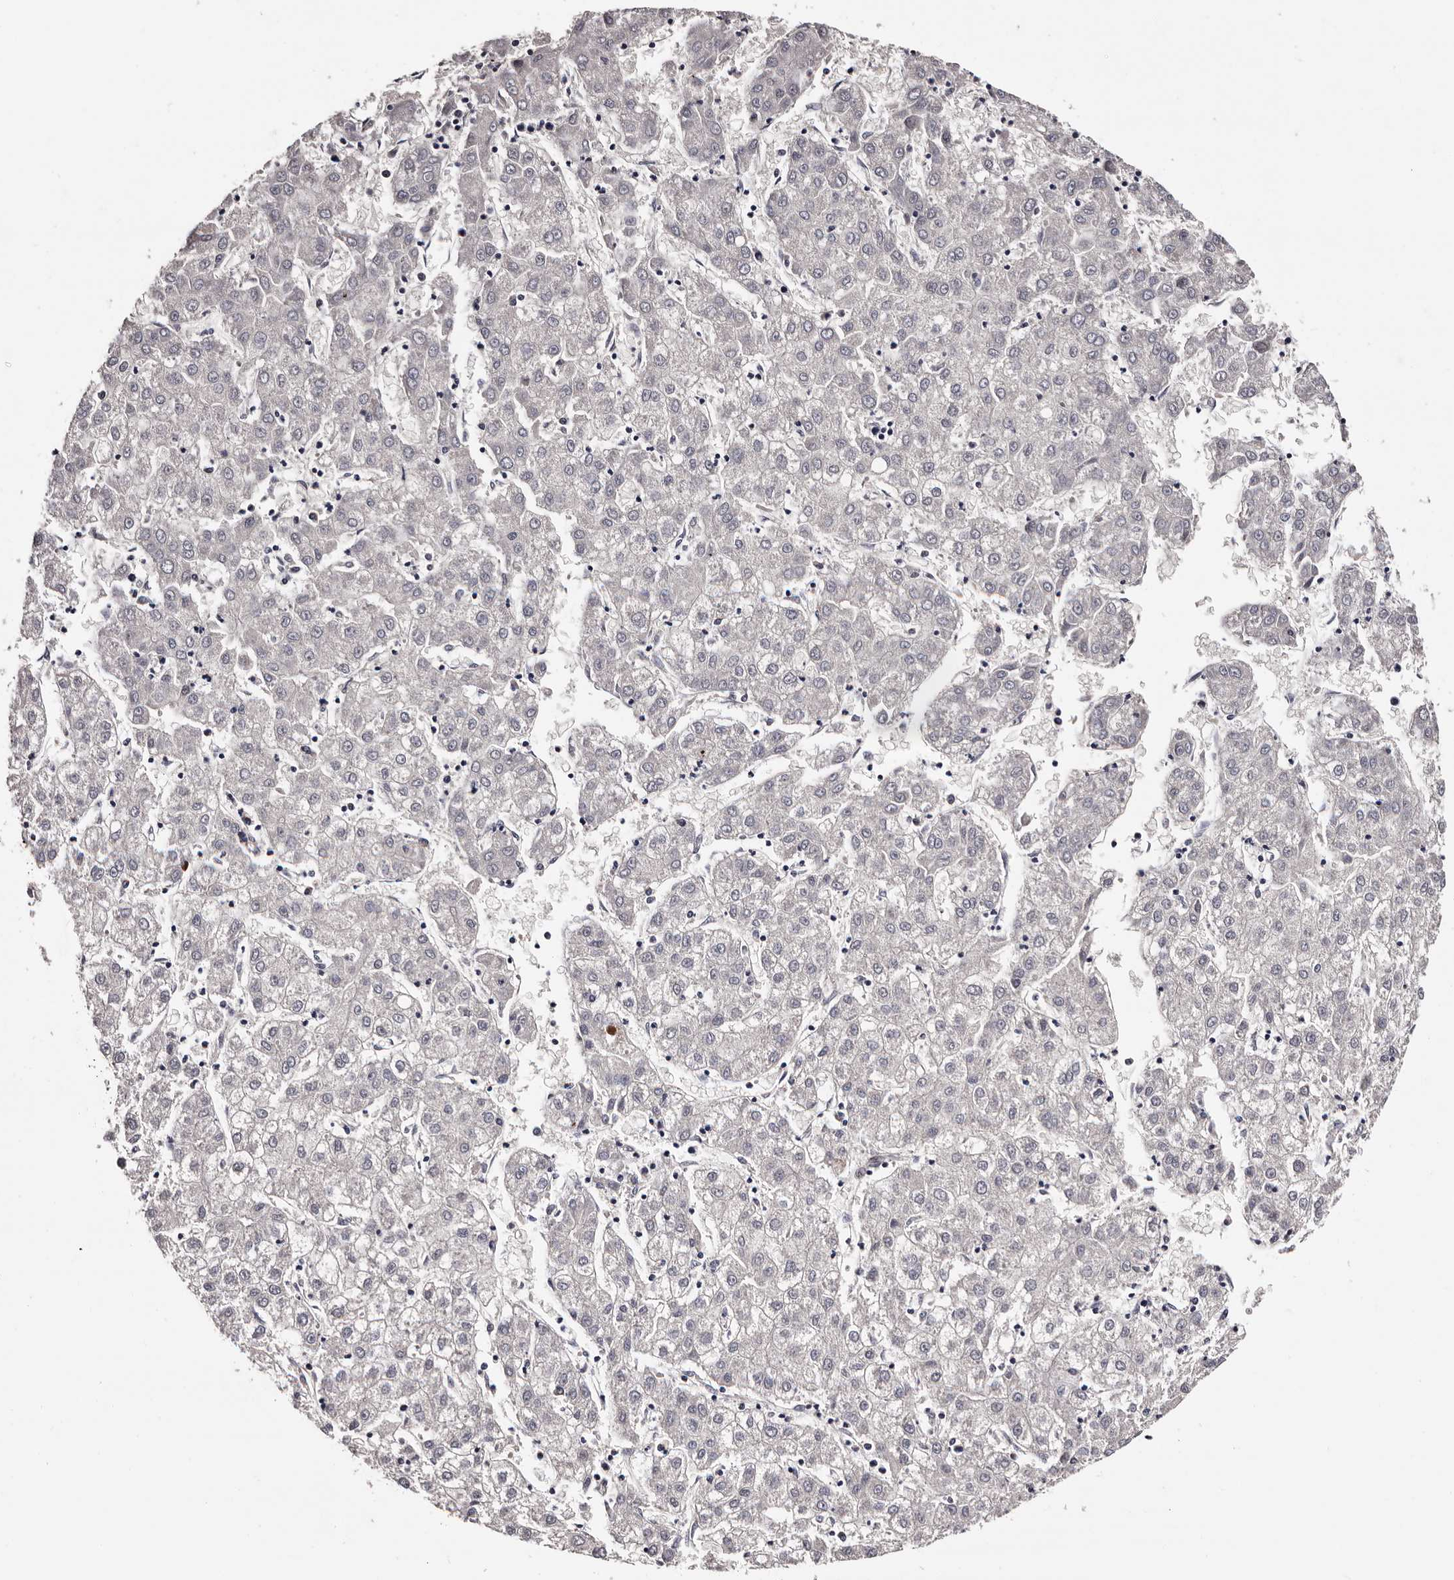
{"staining": {"intensity": "negative", "quantity": "none", "location": "none"}, "tissue": "liver cancer", "cell_type": "Tumor cells", "image_type": "cancer", "snomed": [{"axis": "morphology", "description": "Carcinoma, Hepatocellular, NOS"}, {"axis": "topography", "description": "Liver"}], "caption": "IHC photomicrograph of liver cancer stained for a protein (brown), which reveals no positivity in tumor cells.", "gene": "TAF4B", "patient": {"sex": "male", "age": 72}}